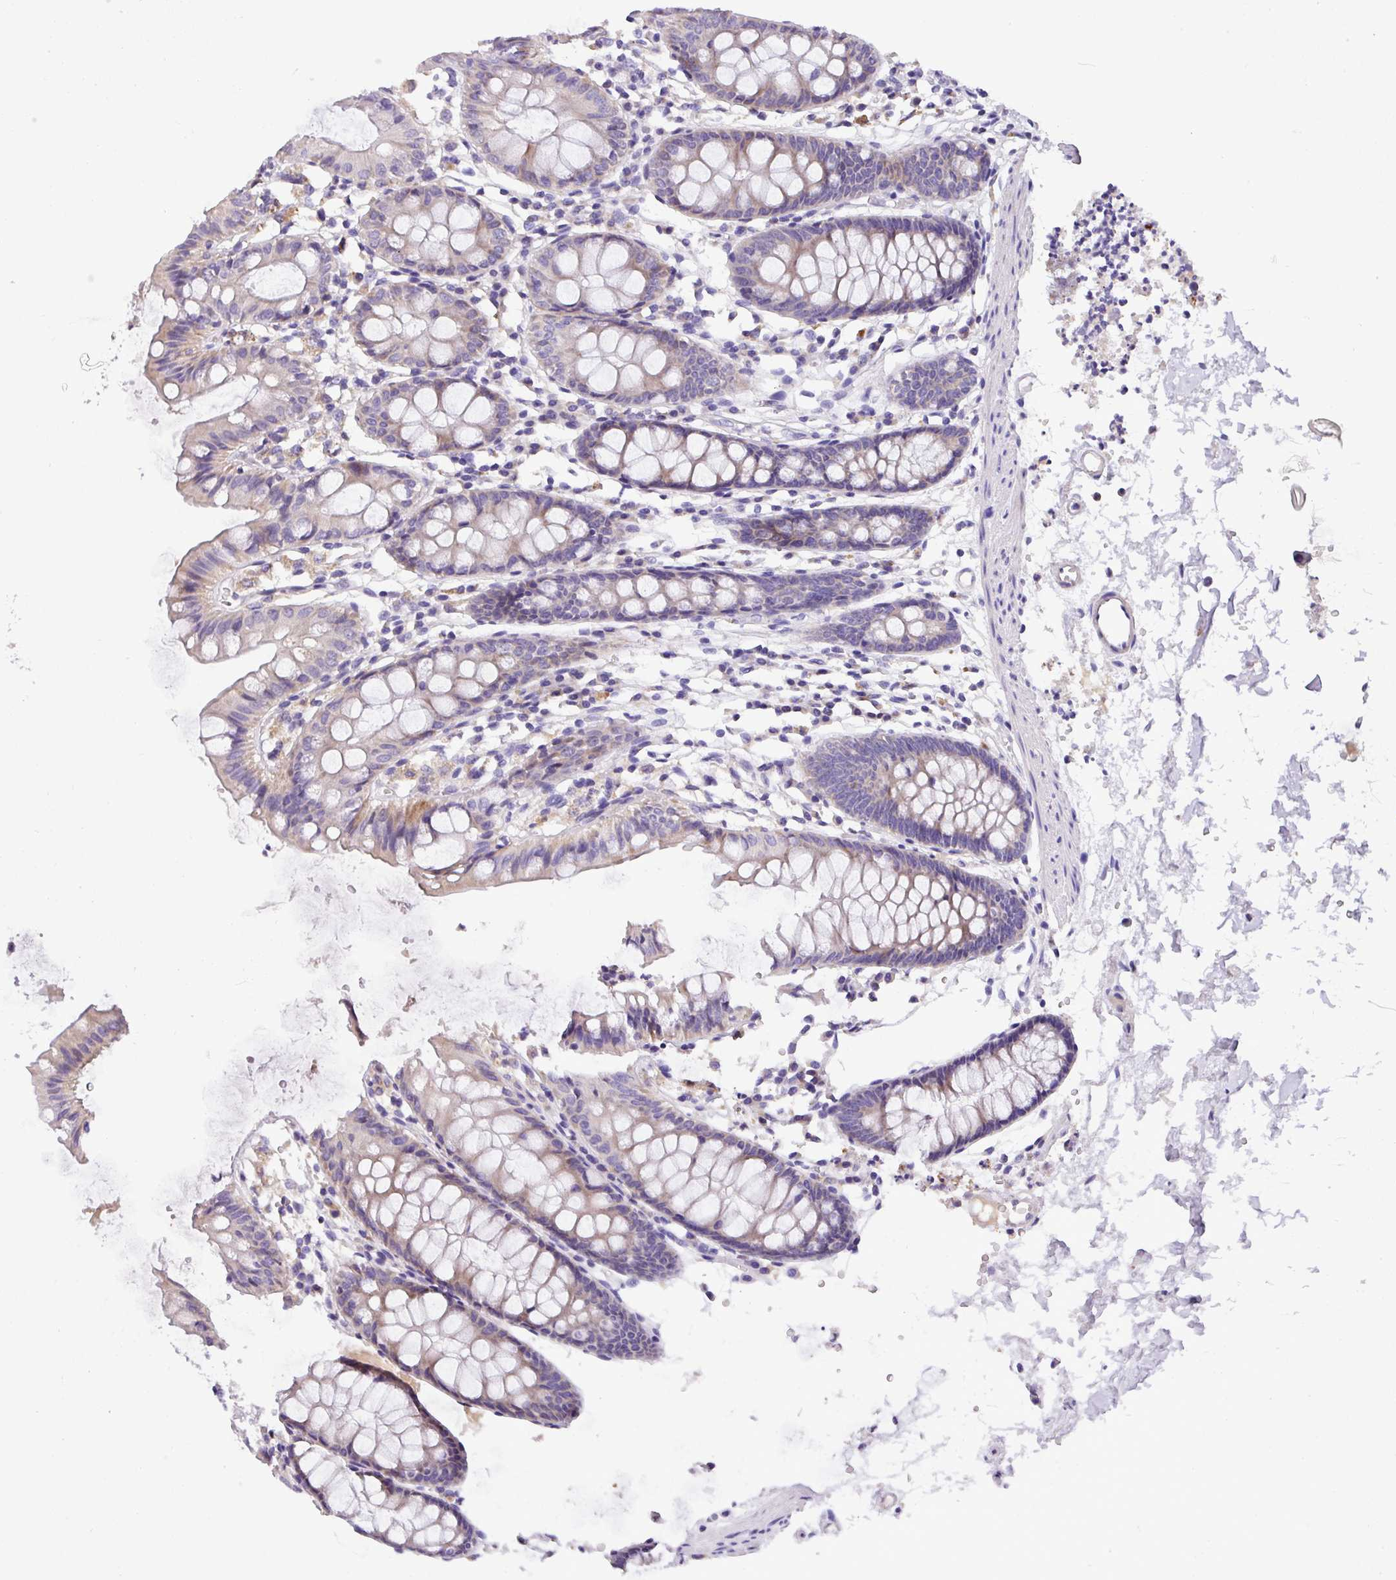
{"staining": {"intensity": "negative", "quantity": "none", "location": "none"}, "tissue": "colon", "cell_type": "Endothelial cells", "image_type": "normal", "snomed": [{"axis": "morphology", "description": "Normal tissue, NOS"}, {"axis": "topography", "description": "Colon"}], "caption": "DAB immunohistochemical staining of normal human colon displays no significant staining in endothelial cells. The staining was performed using DAB (3,3'-diaminobenzidine) to visualize the protein expression in brown, while the nuclei were stained in blue with hematoxylin (Magnification: 20x).", "gene": "ANXA2R", "patient": {"sex": "female", "age": 84}}